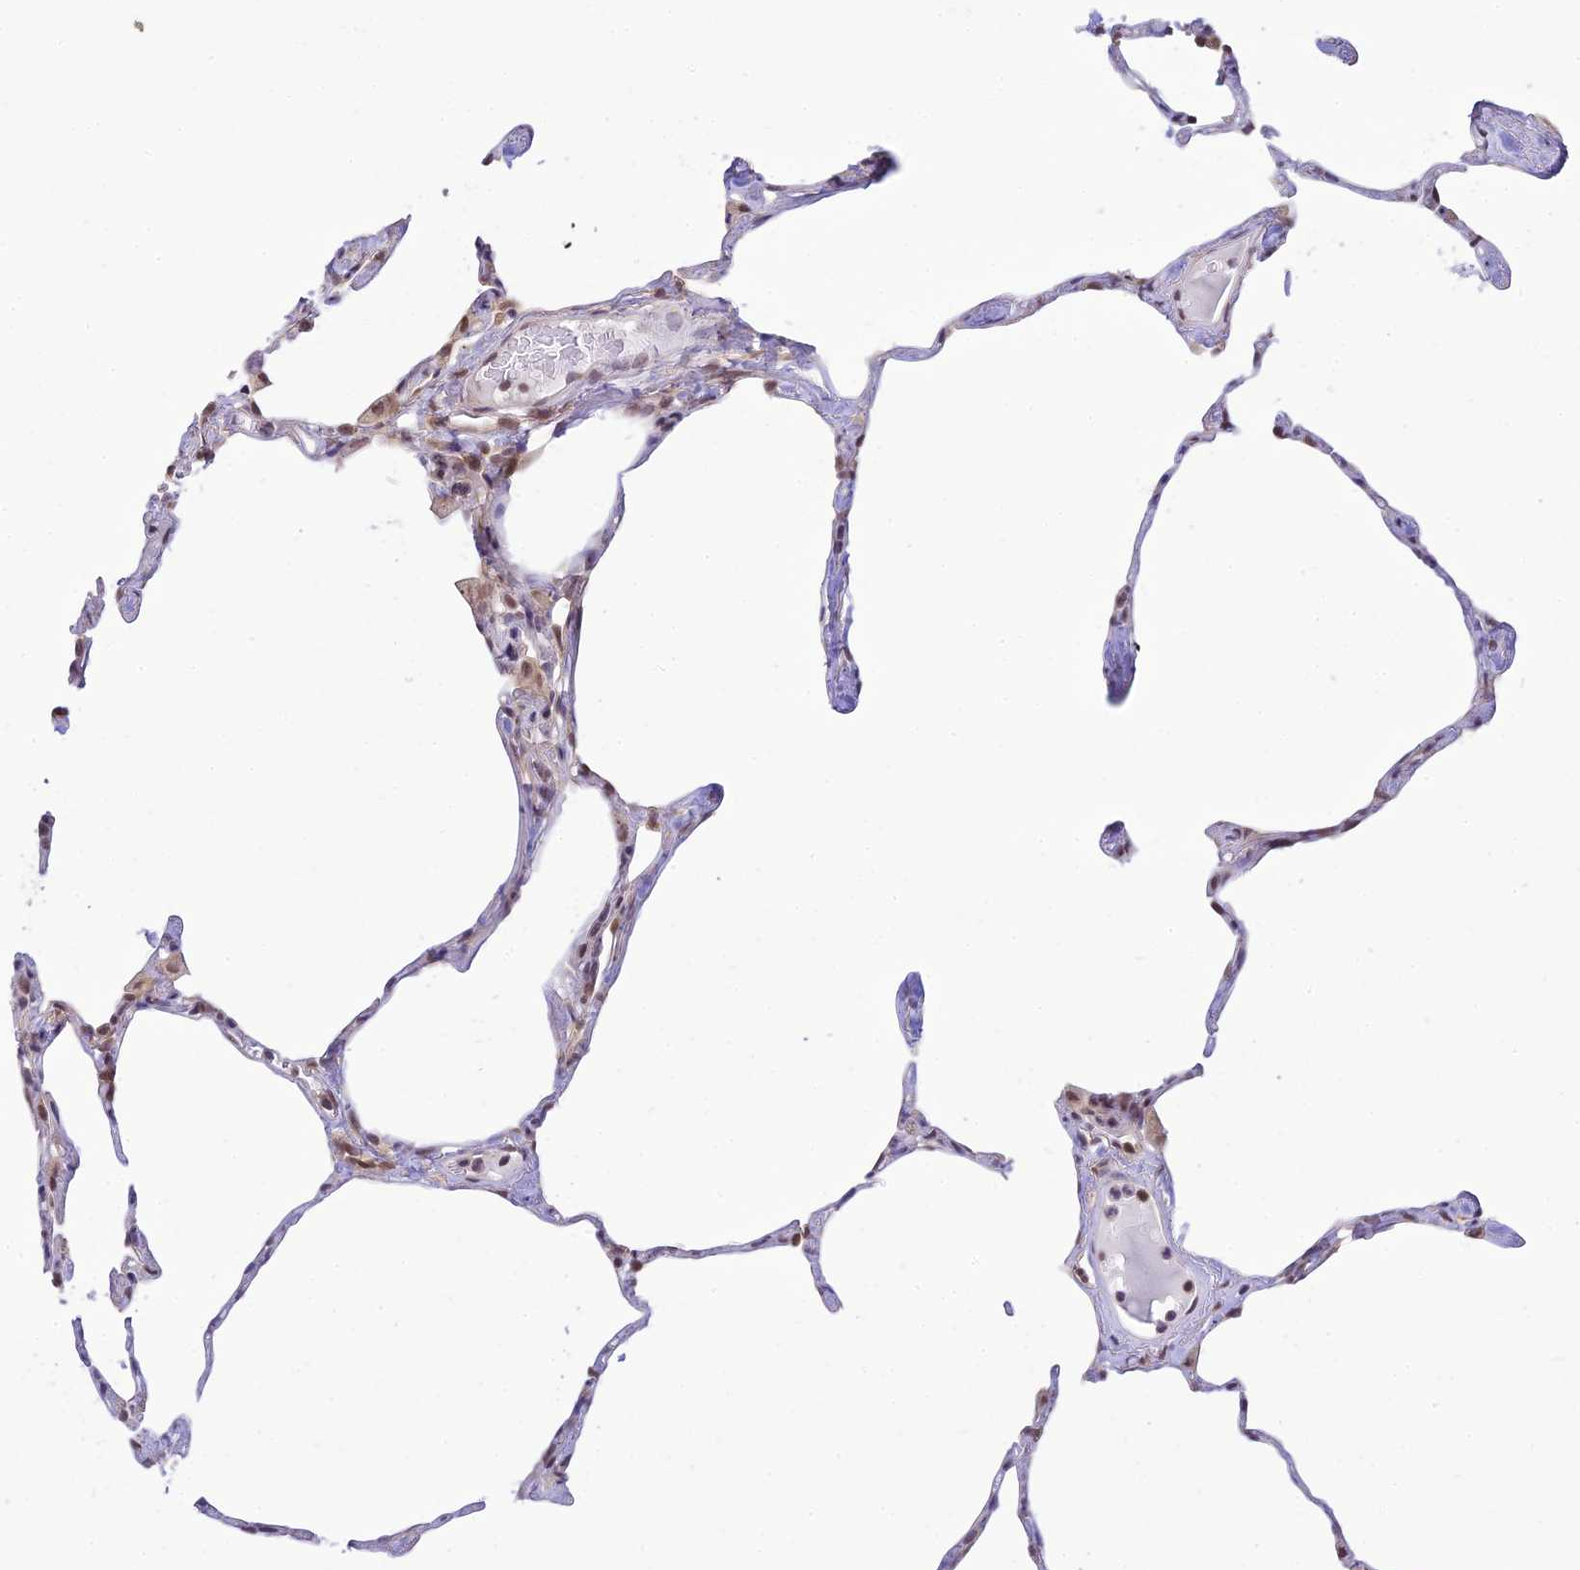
{"staining": {"intensity": "negative", "quantity": "none", "location": "none"}, "tissue": "lung", "cell_type": "Alveolar cells", "image_type": "normal", "snomed": [{"axis": "morphology", "description": "Normal tissue, NOS"}, {"axis": "topography", "description": "Lung"}], "caption": "A histopathology image of lung stained for a protein displays no brown staining in alveolar cells. The staining was performed using DAB to visualize the protein expression in brown, while the nuclei were stained in blue with hematoxylin (Magnification: 20x).", "gene": "SKIC8", "patient": {"sex": "male", "age": 65}}